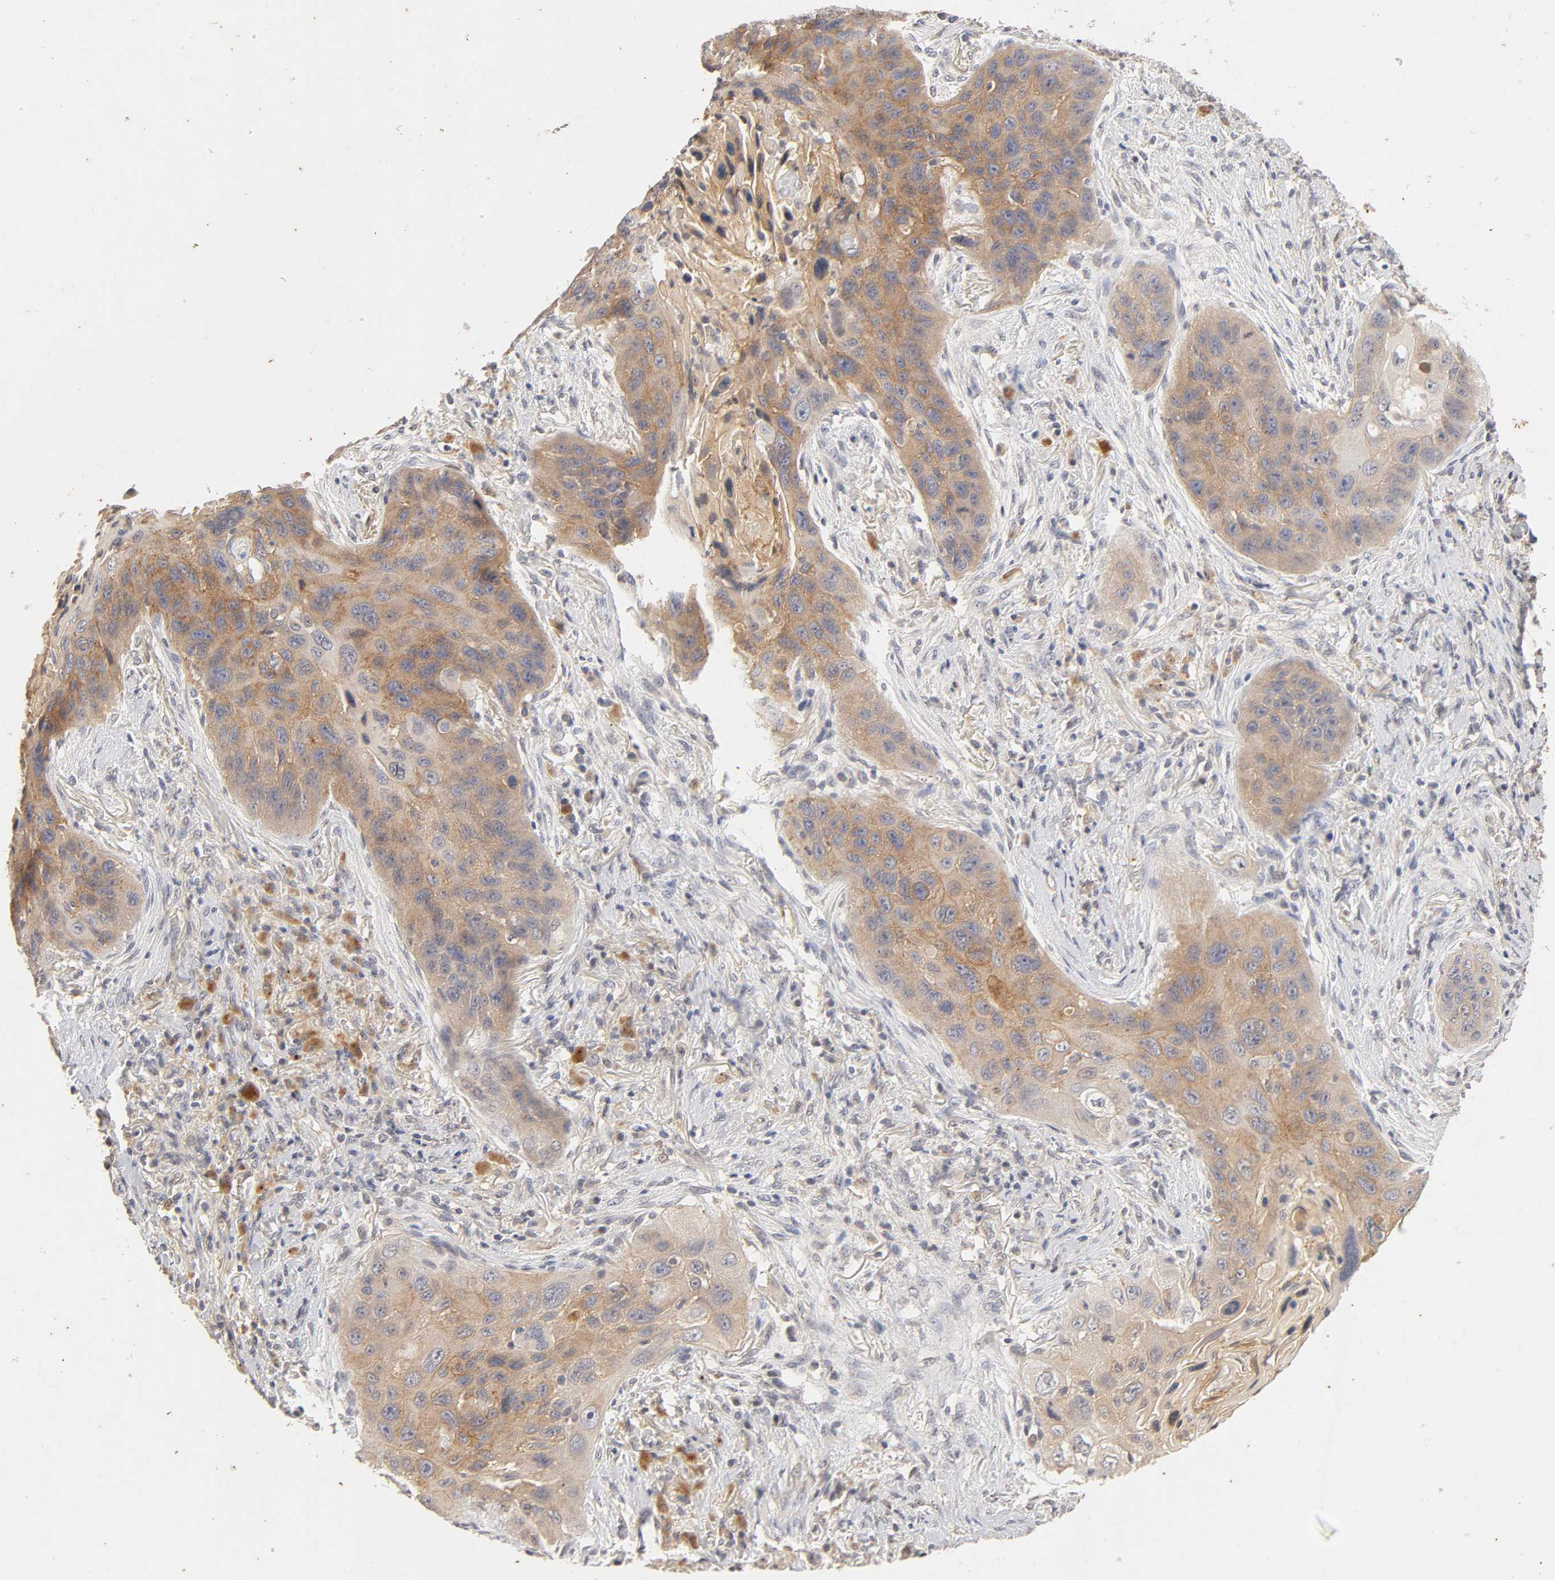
{"staining": {"intensity": "weak", "quantity": ">75%", "location": "cytoplasmic/membranous"}, "tissue": "lung cancer", "cell_type": "Tumor cells", "image_type": "cancer", "snomed": [{"axis": "morphology", "description": "Squamous cell carcinoma, NOS"}, {"axis": "topography", "description": "Lung"}], "caption": "DAB (3,3'-diaminobenzidine) immunohistochemical staining of lung squamous cell carcinoma shows weak cytoplasmic/membranous protein expression in about >75% of tumor cells.", "gene": "CXADR", "patient": {"sex": "female", "age": 67}}